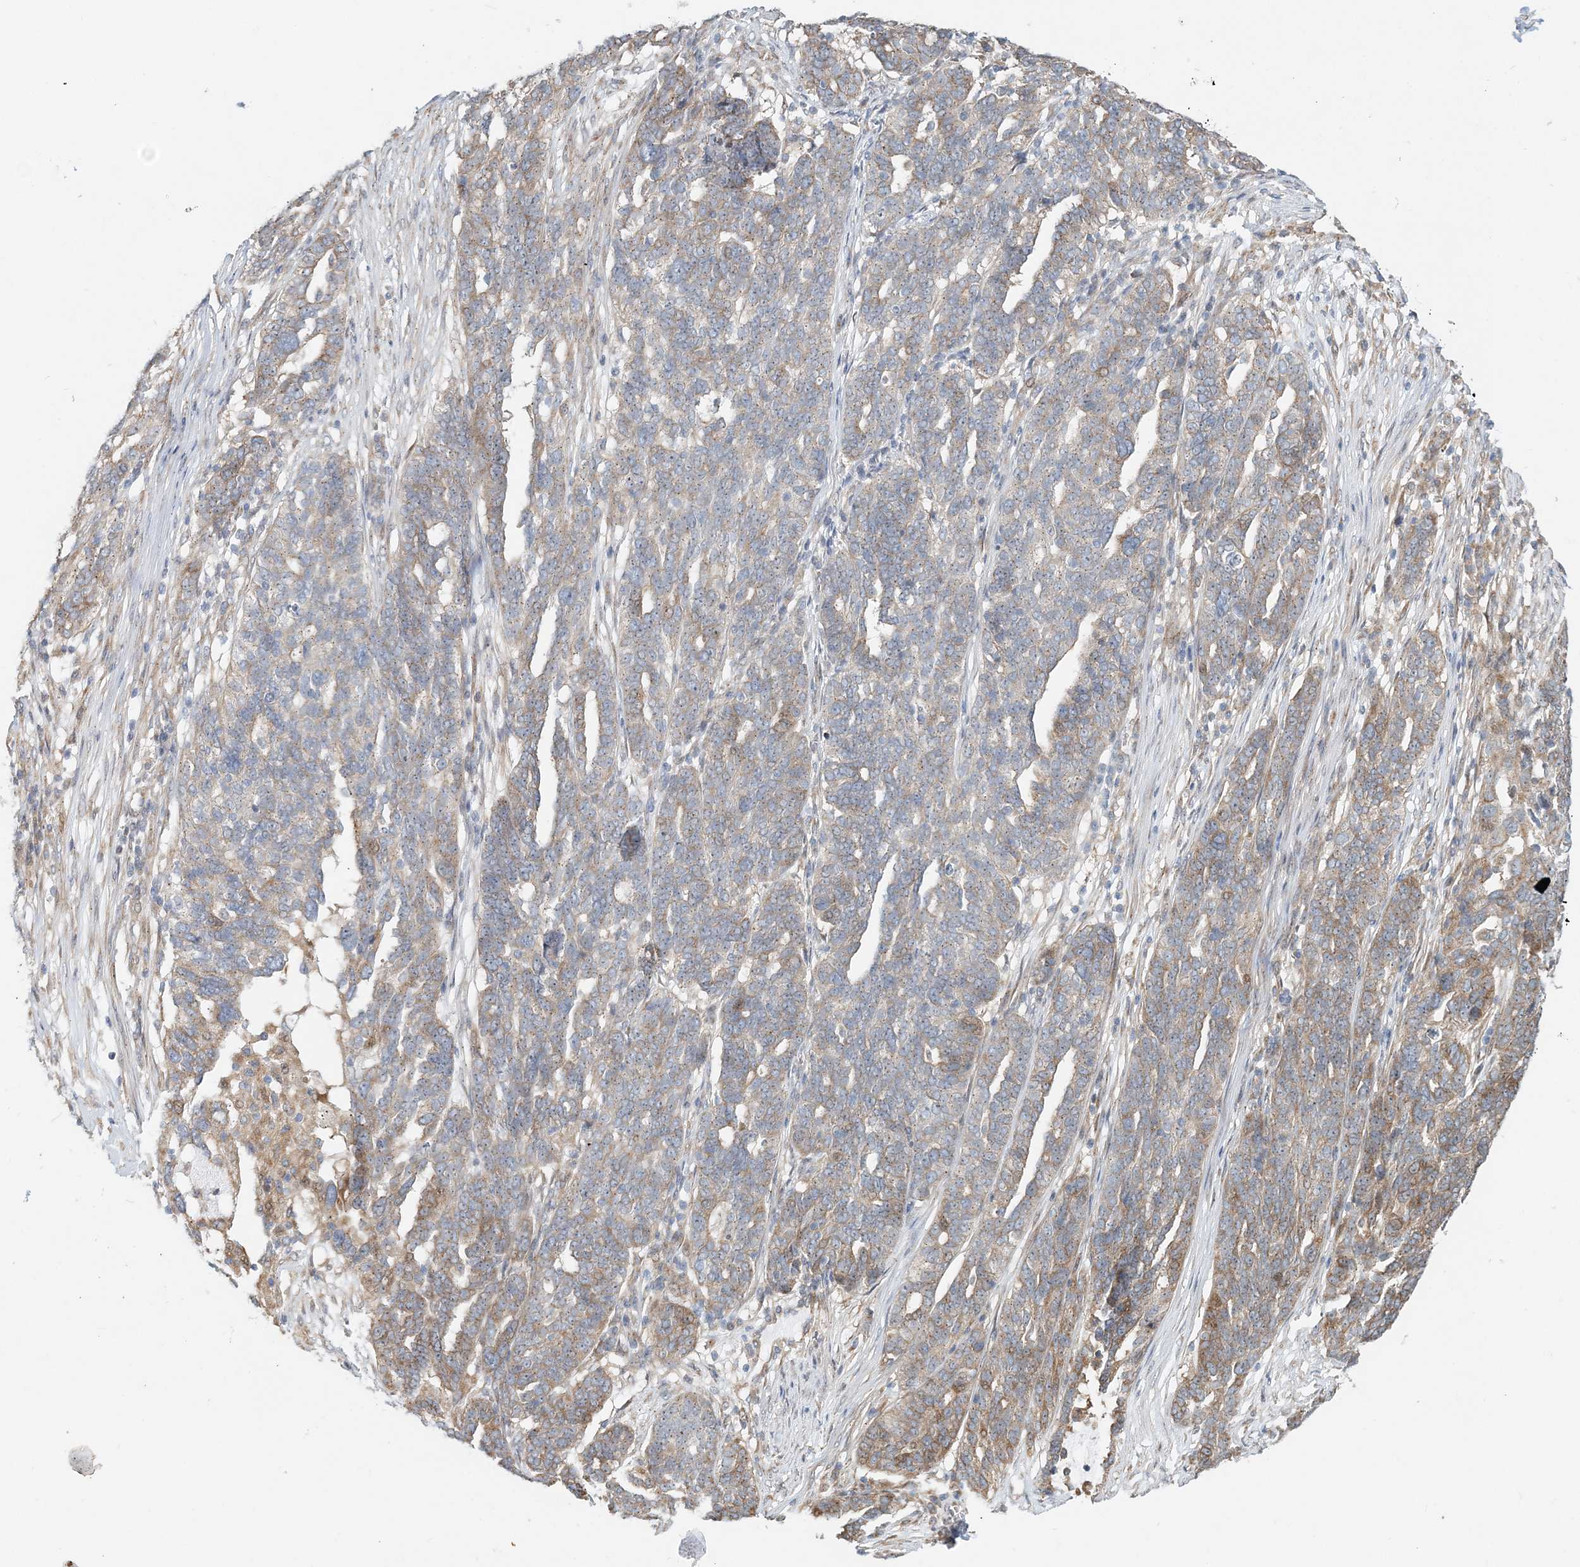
{"staining": {"intensity": "moderate", "quantity": "<25%", "location": "cytoplasmic/membranous"}, "tissue": "ovarian cancer", "cell_type": "Tumor cells", "image_type": "cancer", "snomed": [{"axis": "morphology", "description": "Cystadenocarcinoma, serous, NOS"}, {"axis": "topography", "description": "Ovary"}], "caption": "Immunohistochemistry (IHC) photomicrograph of neoplastic tissue: human ovarian serous cystadenocarcinoma stained using immunohistochemistry (IHC) shows low levels of moderate protein expression localized specifically in the cytoplasmic/membranous of tumor cells, appearing as a cytoplasmic/membranous brown color.", "gene": "CXXC5", "patient": {"sex": "female", "age": 59}}